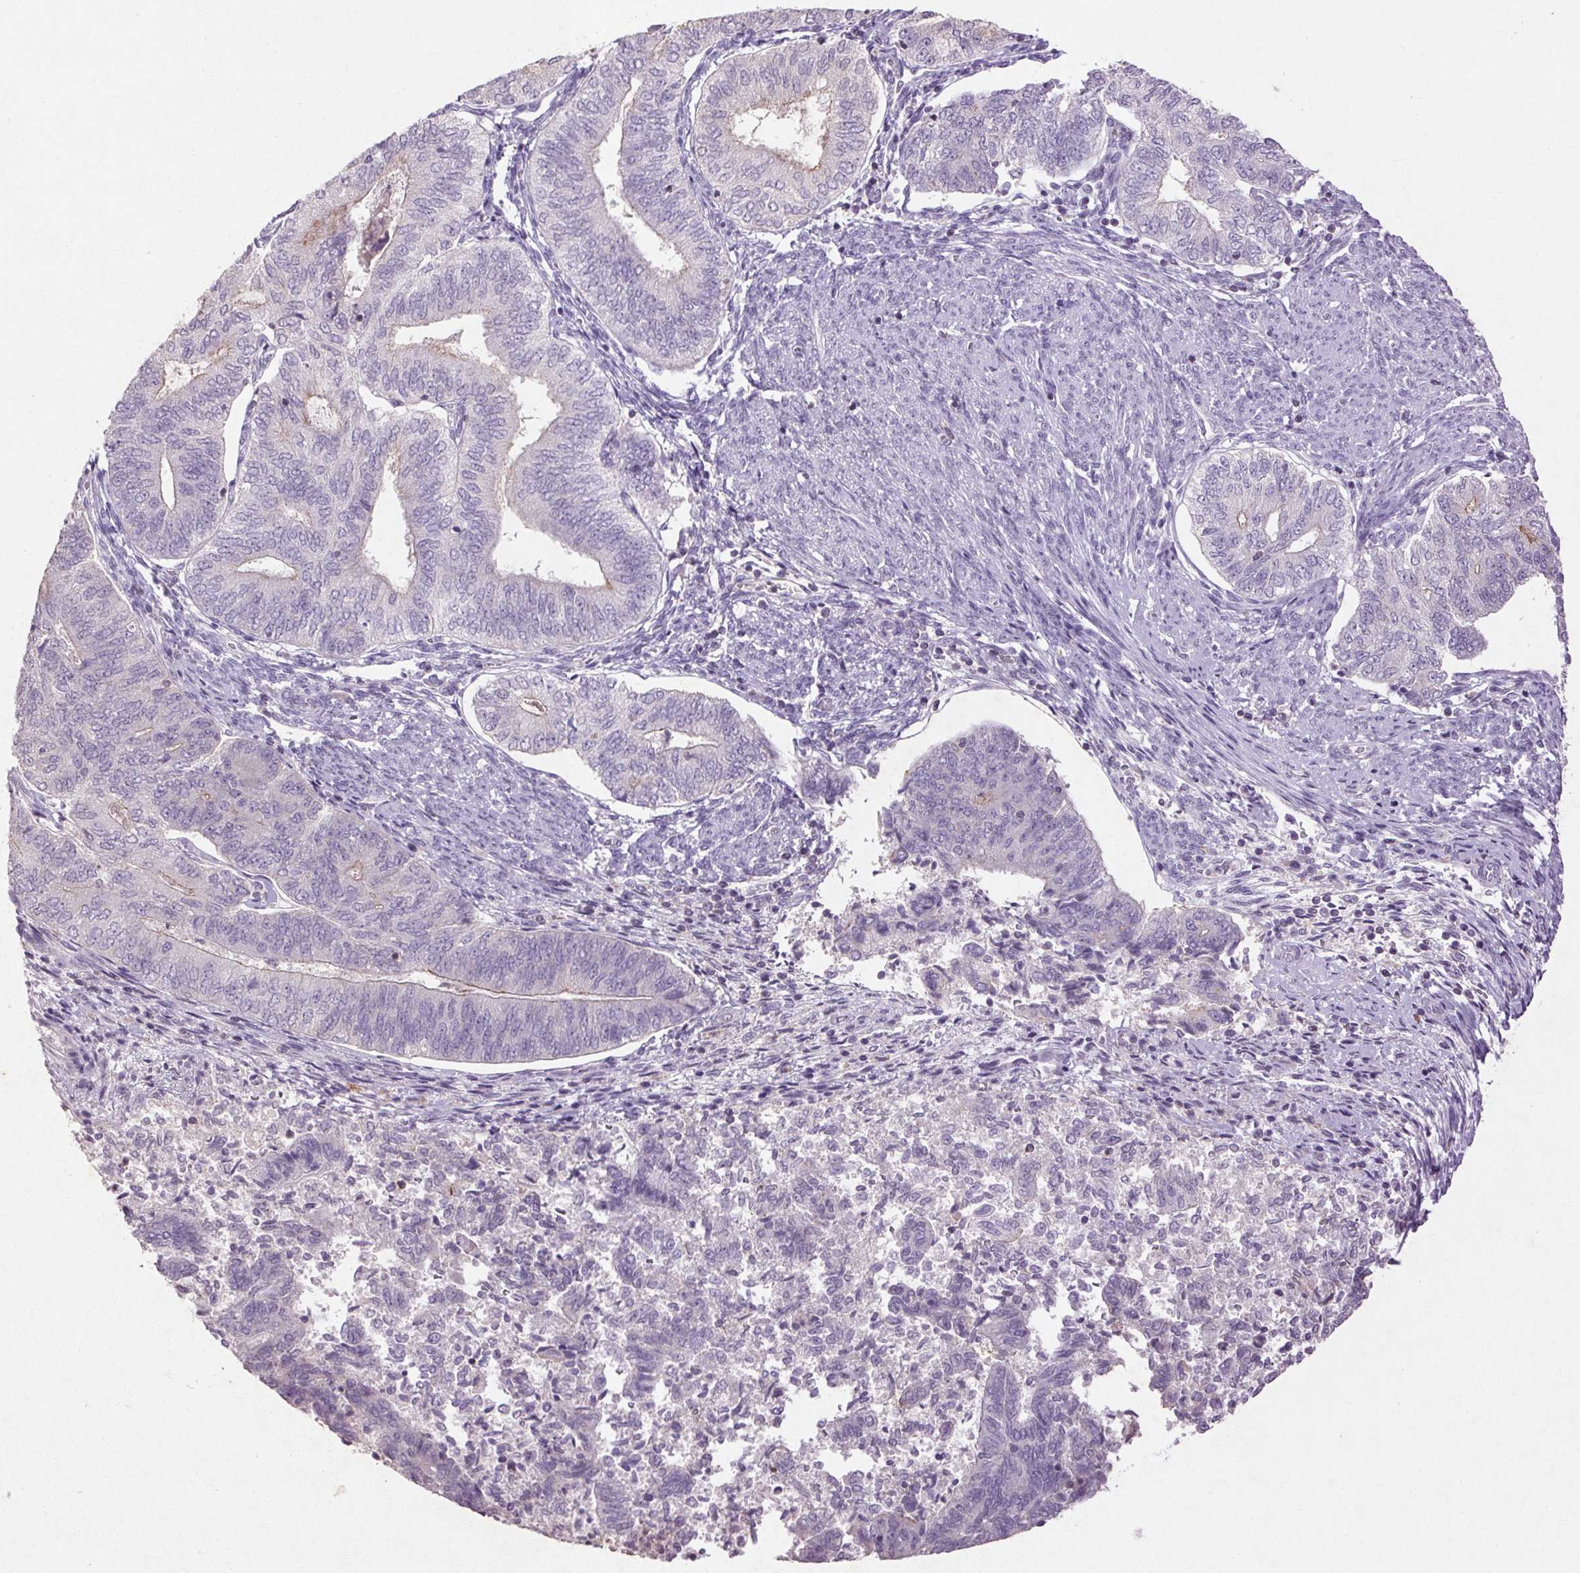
{"staining": {"intensity": "negative", "quantity": "none", "location": "none"}, "tissue": "endometrial cancer", "cell_type": "Tumor cells", "image_type": "cancer", "snomed": [{"axis": "morphology", "description": "Adenocarcinoma, NOS"}, {"axis": "topography", "description": "Endometrium"}], "caption": "Tumor cells show no significant positivity in adenocarcinoma (endometrial).", "gene": "FNDC7", "patient": {"sex": "female", "age": 65}}